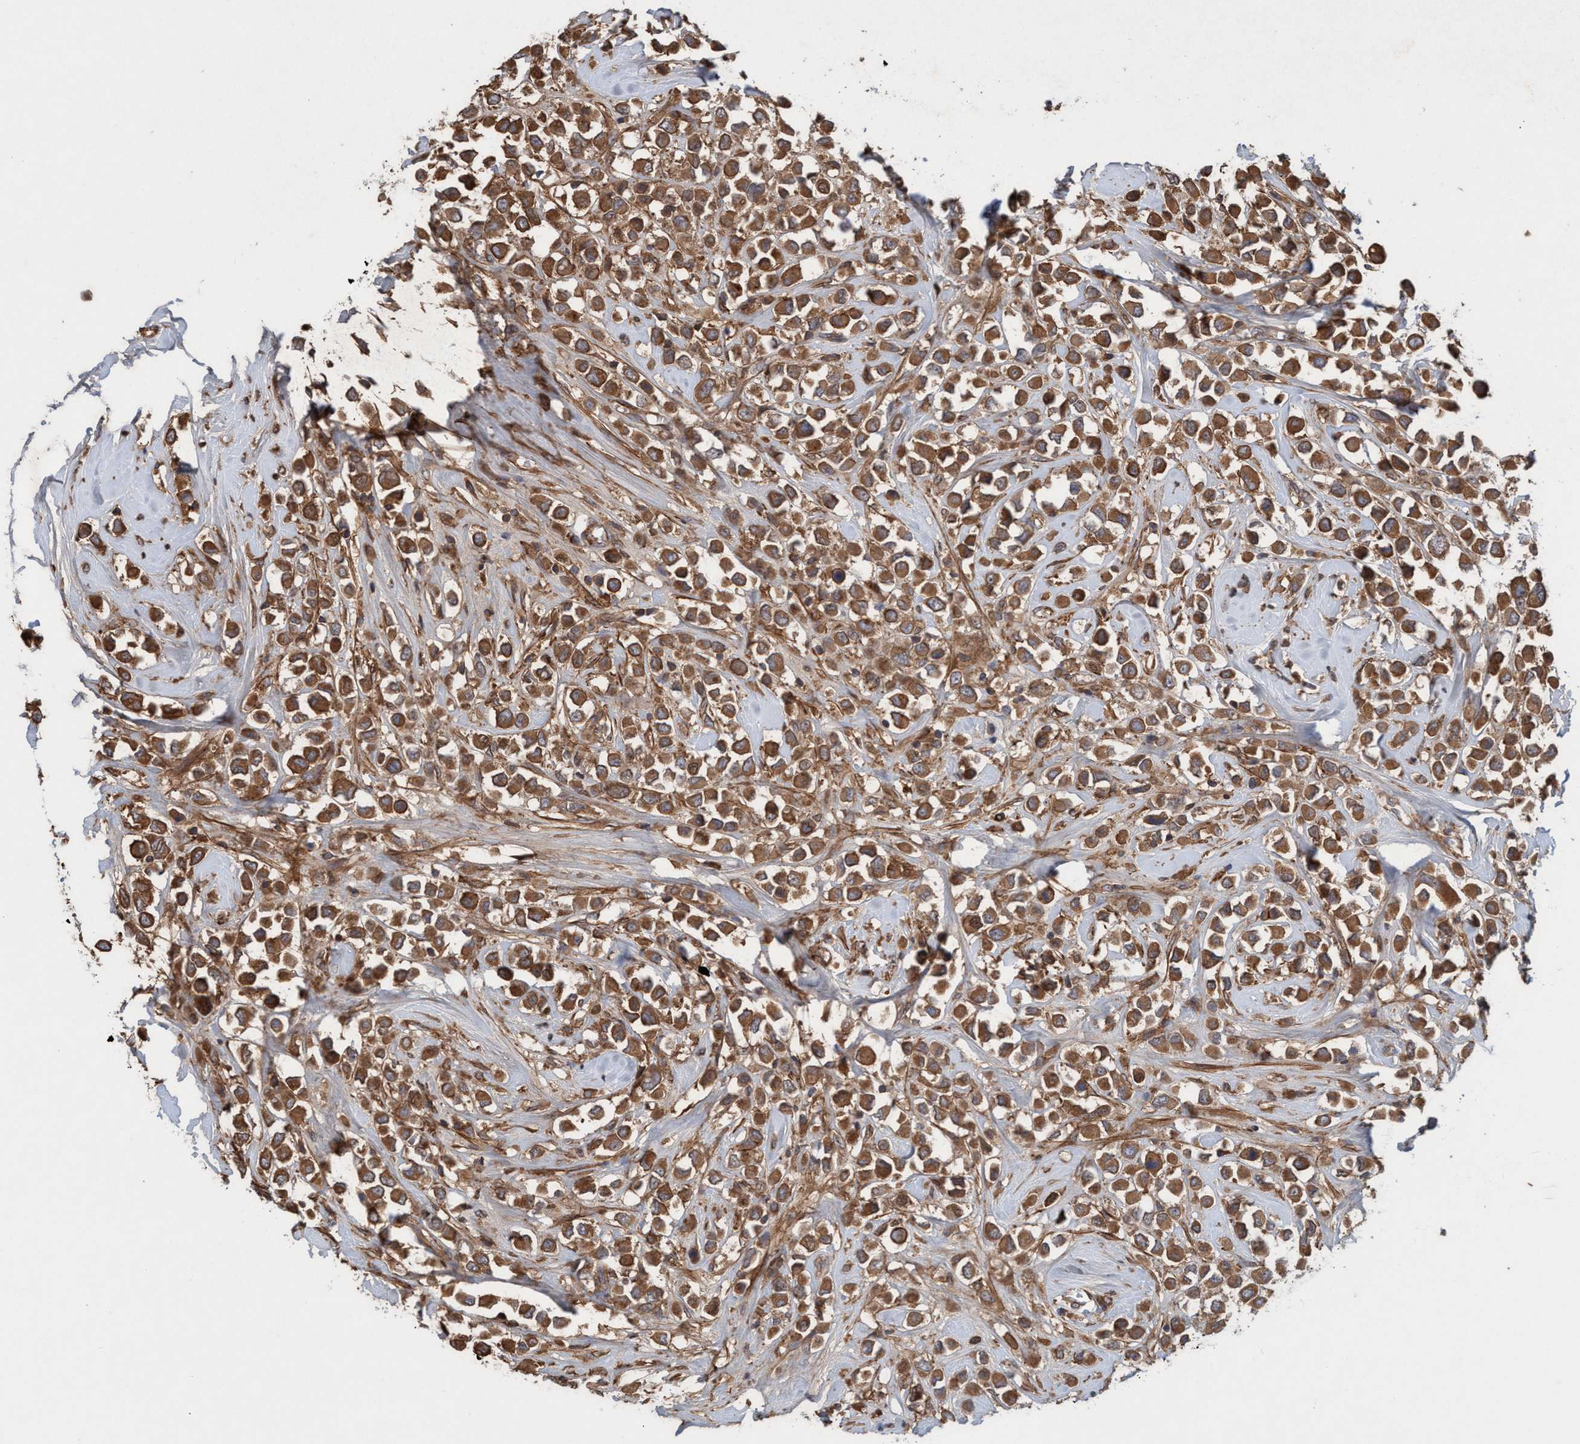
{"staining": {"intensity": "moderate", "quantity": ">75%", "location": "cytoplasmic/membranous"}, "tissue": "breast cancer", "cell_type": "Tumor cells", "image_type": "cancer", "snomed": [{"axis": "morphology", "description": "Duct carcinoma"}, {"axis": "topography", "description": "Breast"}], "caption": "Tumor cells show medium levels of moderate cytoplasmic/membranous staining in about >75% of cells in human breast cancer (intraductal carcinoma). (brown staining indicates protein expression, while blue staining denotes nuclei).", "gene": "SPECC1", "patient": {"sex": "female", "age": 61}}